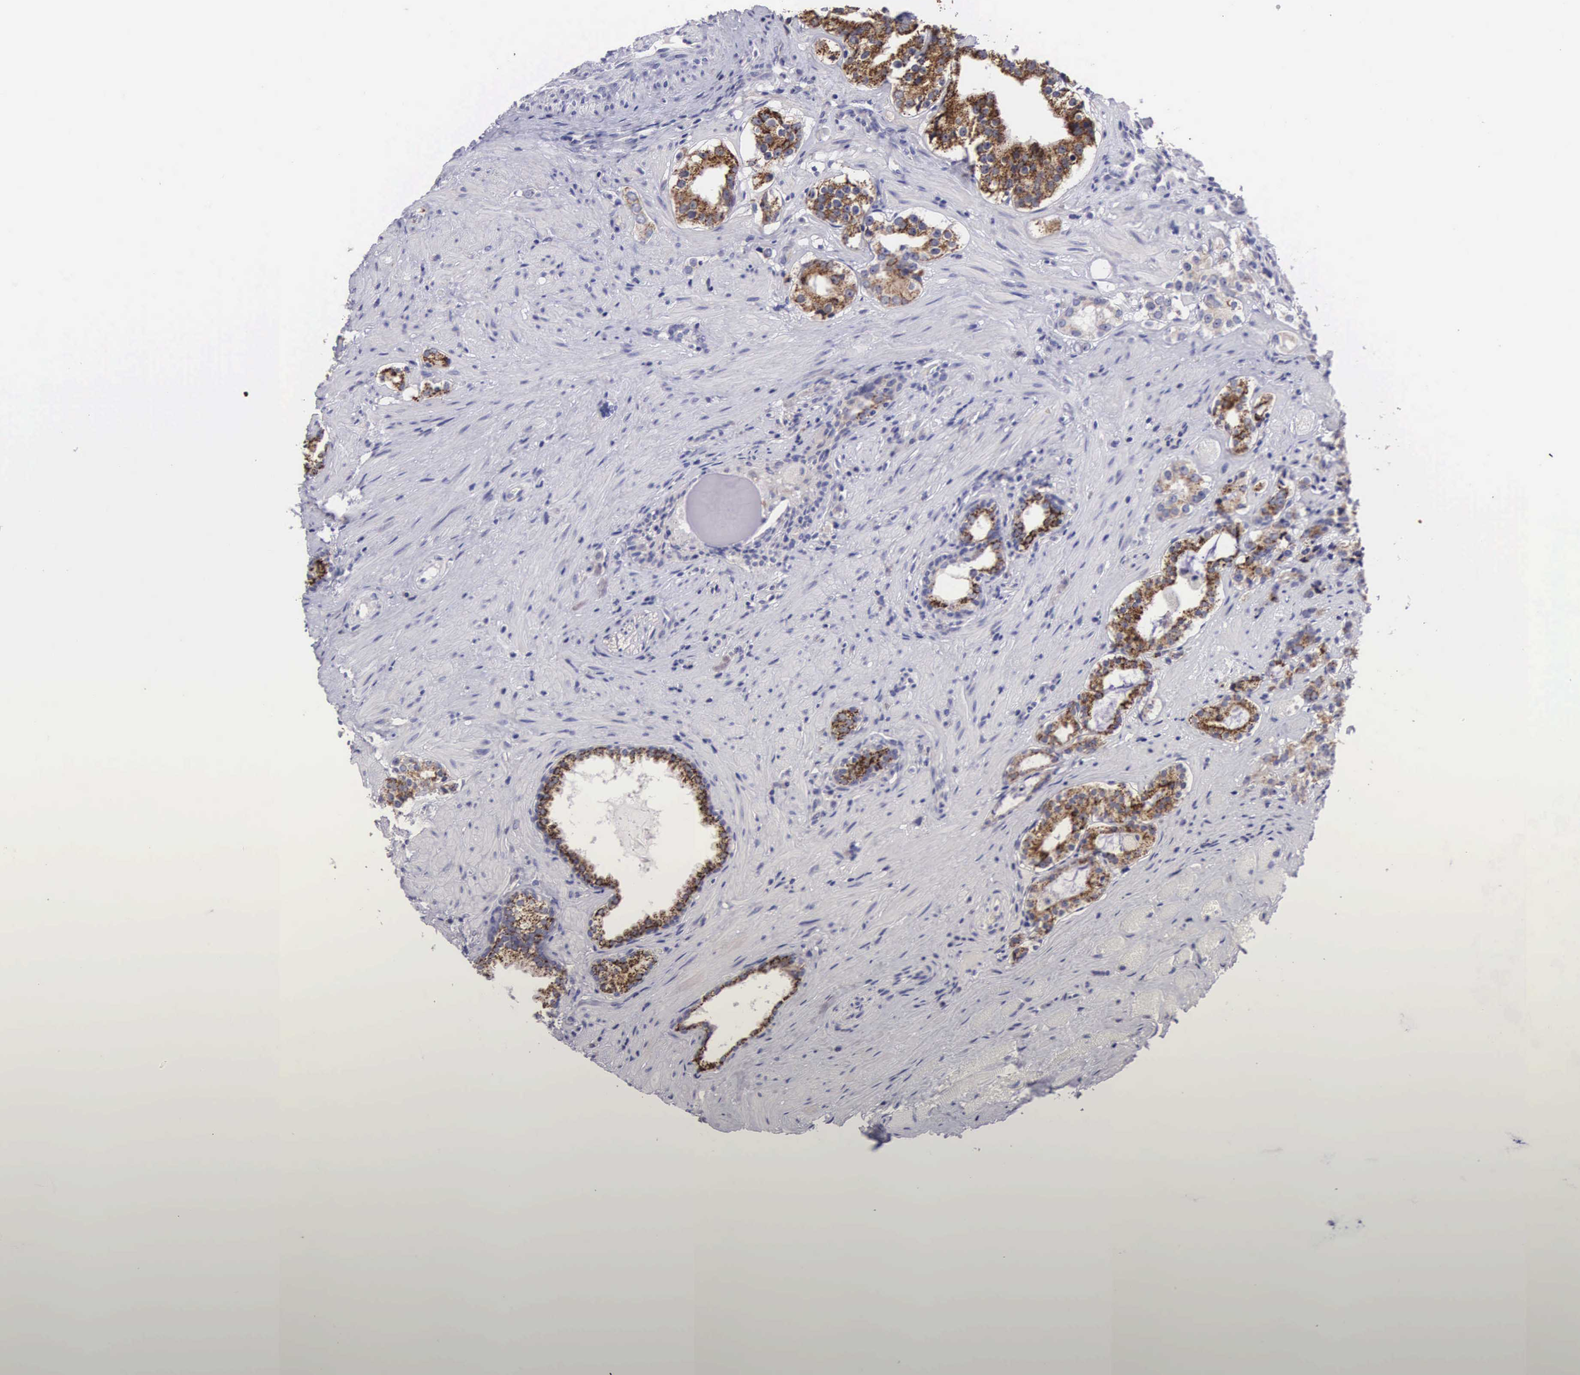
{"staining": {"intensity": "moderate", "quantity": "25%-75%", "location": "cytoplasmic/membranous"}, "tissue": "prostate cancer", "cell_type": "Tumor cells", "image_type": "cancer", "snomed": [{"axis": "morphology", "description": "Adenocarcinoma, Medium grade"}, {"axis": "topography", "description": "Prostate"}], "caption": "Moderate cytoplasmic/membranous positivity for a protein is present in about 25%-75% of tumor cells of prostate cancer using immunohistochemistry (IHC).", "gene": "ARG2", "patient": {"sex": "male", "age": 73}}